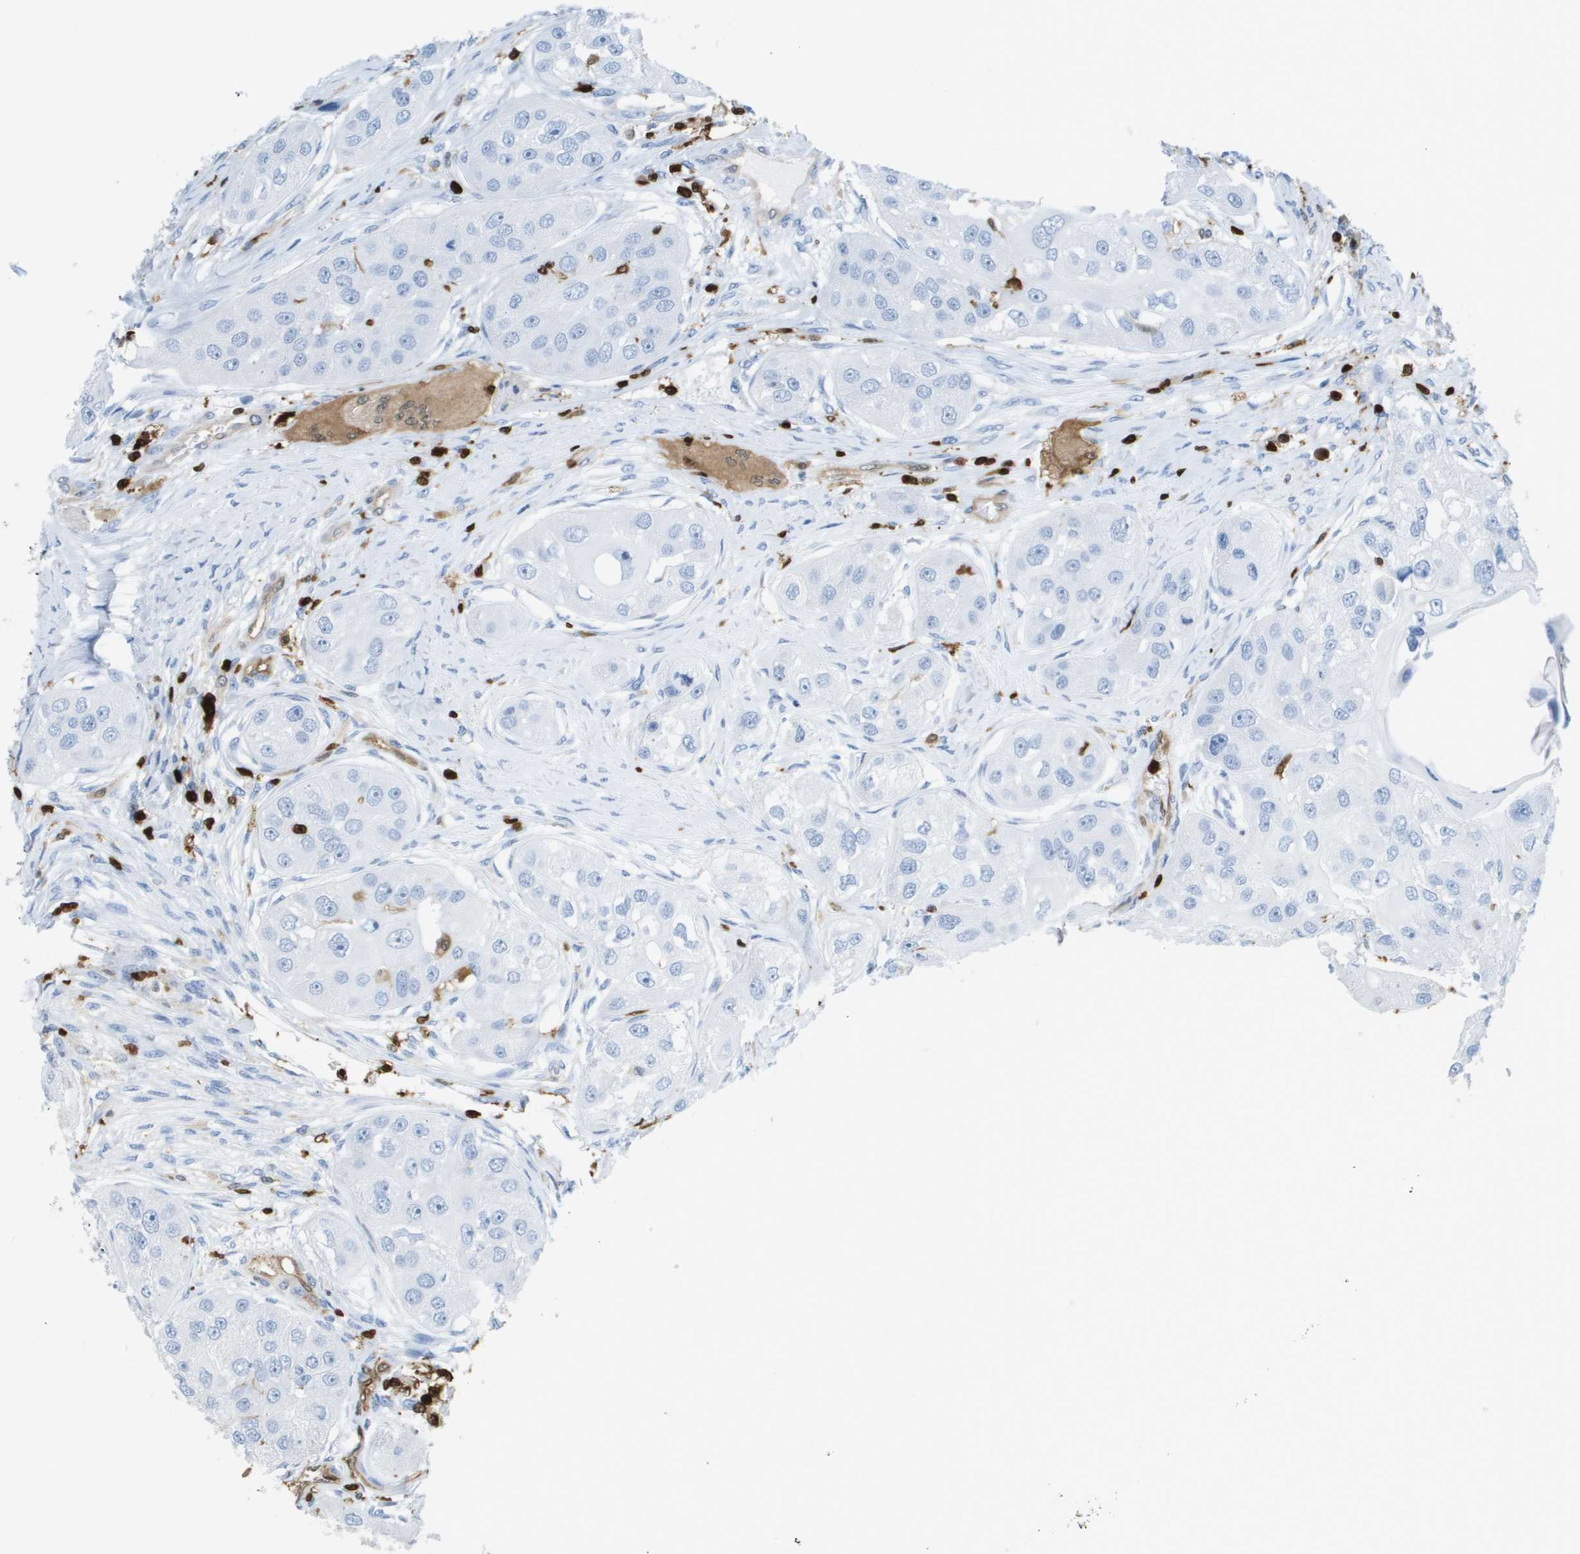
{"staining": {"intensity": "negative", "quantity": "none", "location": "none"}, "tissue": "head and neck cancer", "cell_type": "Tumor cells", "image_type": "cancer", "snomed": [{"axis": "morphology", "description": "Normal tissue, NOS"}, {"axis": "morphology", "description": "Squamous cell carcinoma, NOS"}, {"axis": "topography", "description": "Skeletal muscle"}, {"axis": "topography", "description": "Head-Neck"}], "caption": "Head and neck cancer was stained to show a protein in brown. There is no significant positivity in tumor cells. (DAB (3,3'-diaminobenzidine) immunohistochemistry, high magnification).", "gene": "DOCK5", "patient": {"sex": "male", "age": 51}}